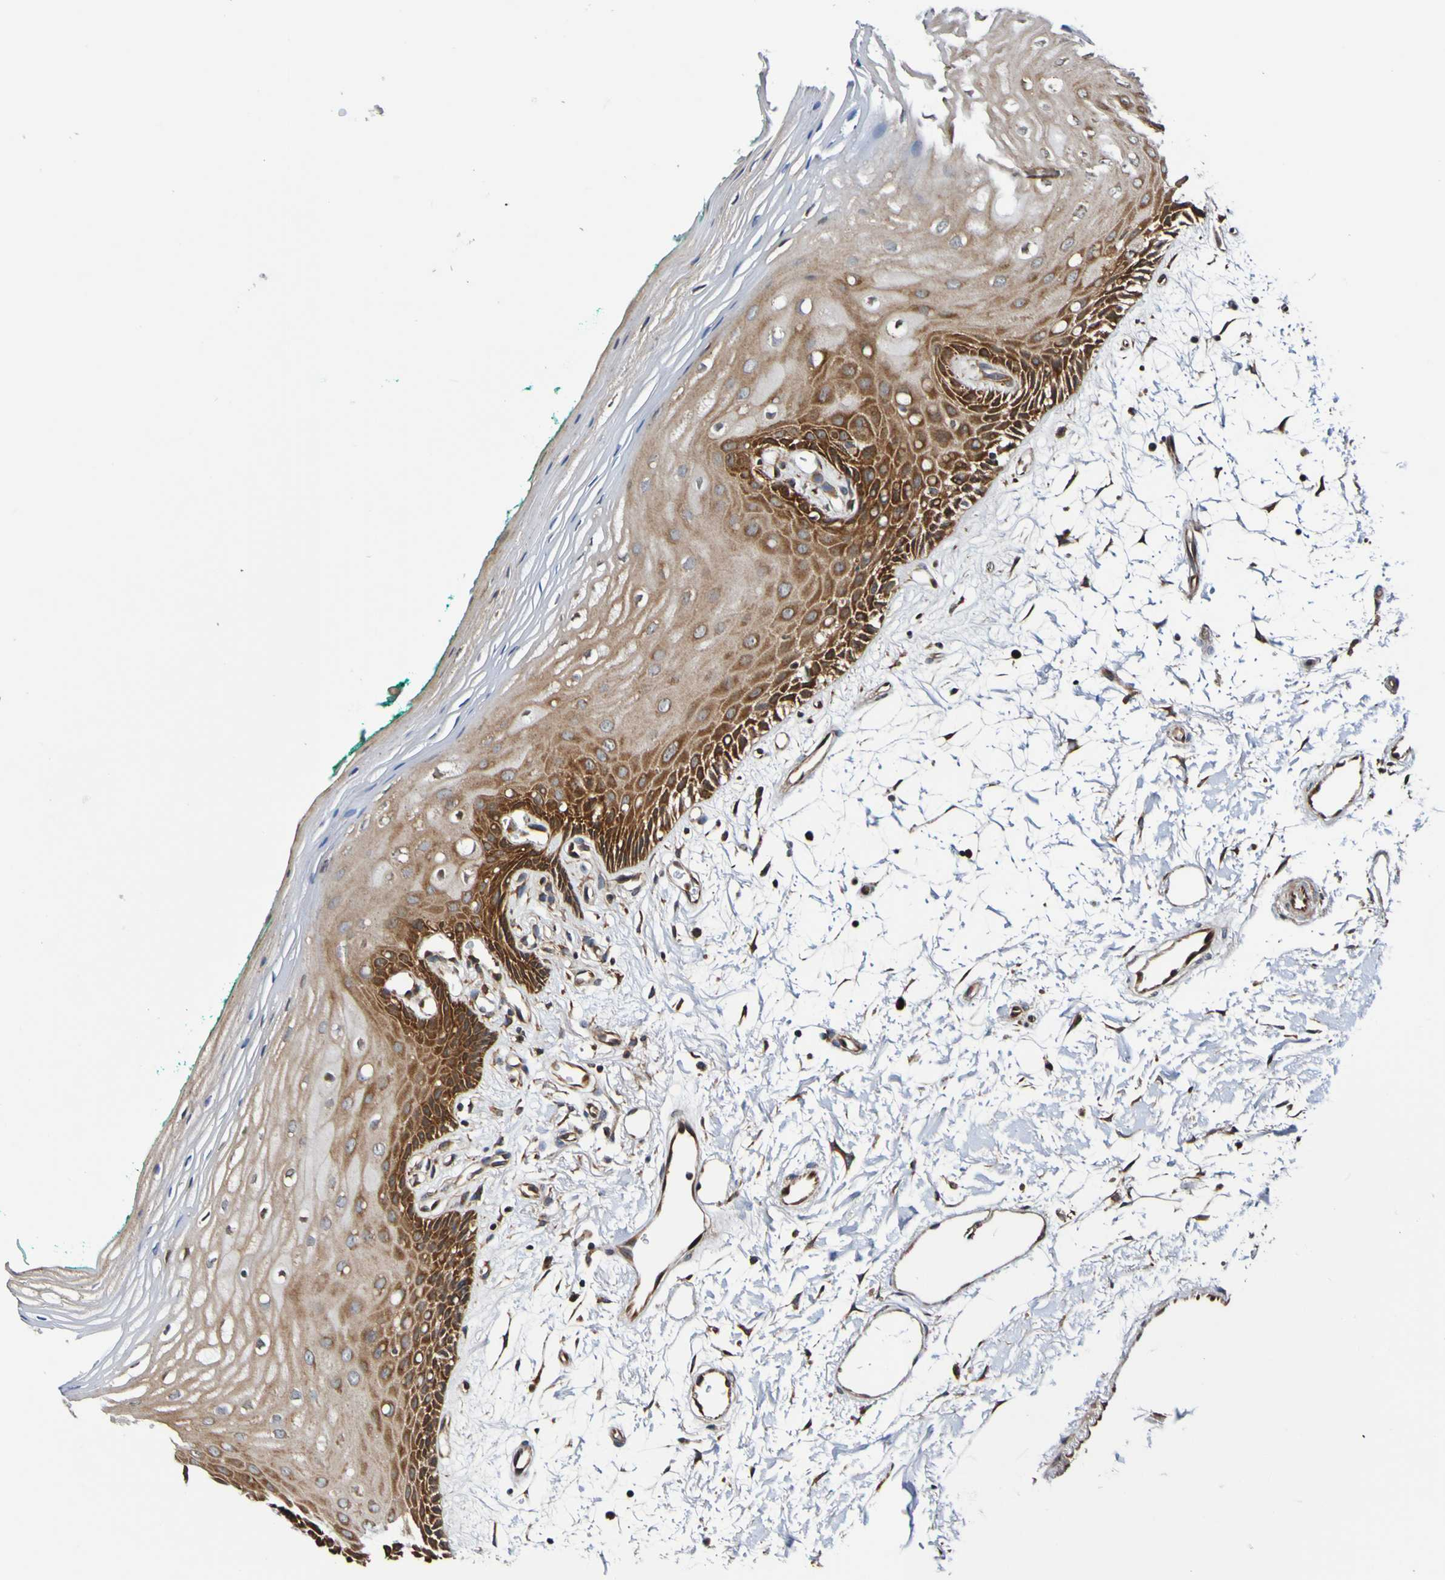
{"staining": {"intensity": "strong", "quantity": ">75%", "location": "cytoplasmic/membranous"}, "tissue": "oral mucosa", "cell_type": "Squamous epithelial cells", "image_type": "normal", "snomed": [{"axis": "morphology", "description": "Normal tissue, NOS"}, {"axis": "topography", "description": "Skeletal muscle"}, {"axis": "topography", "description": "Oral tissue"}, {"axis": "topography", "description": "Peripheral nerve tissue"}], "caption": "Immunohistochemistry (IHC) histopathology image of benign human oral mucosa stained for a protein (brown), which reveals high levels of strong cytoplasmic/membranous staining in about >75% of squamous epithelial cells.", "gene": "AXIN1", "patient": {"sex": "female", "age": 84}}